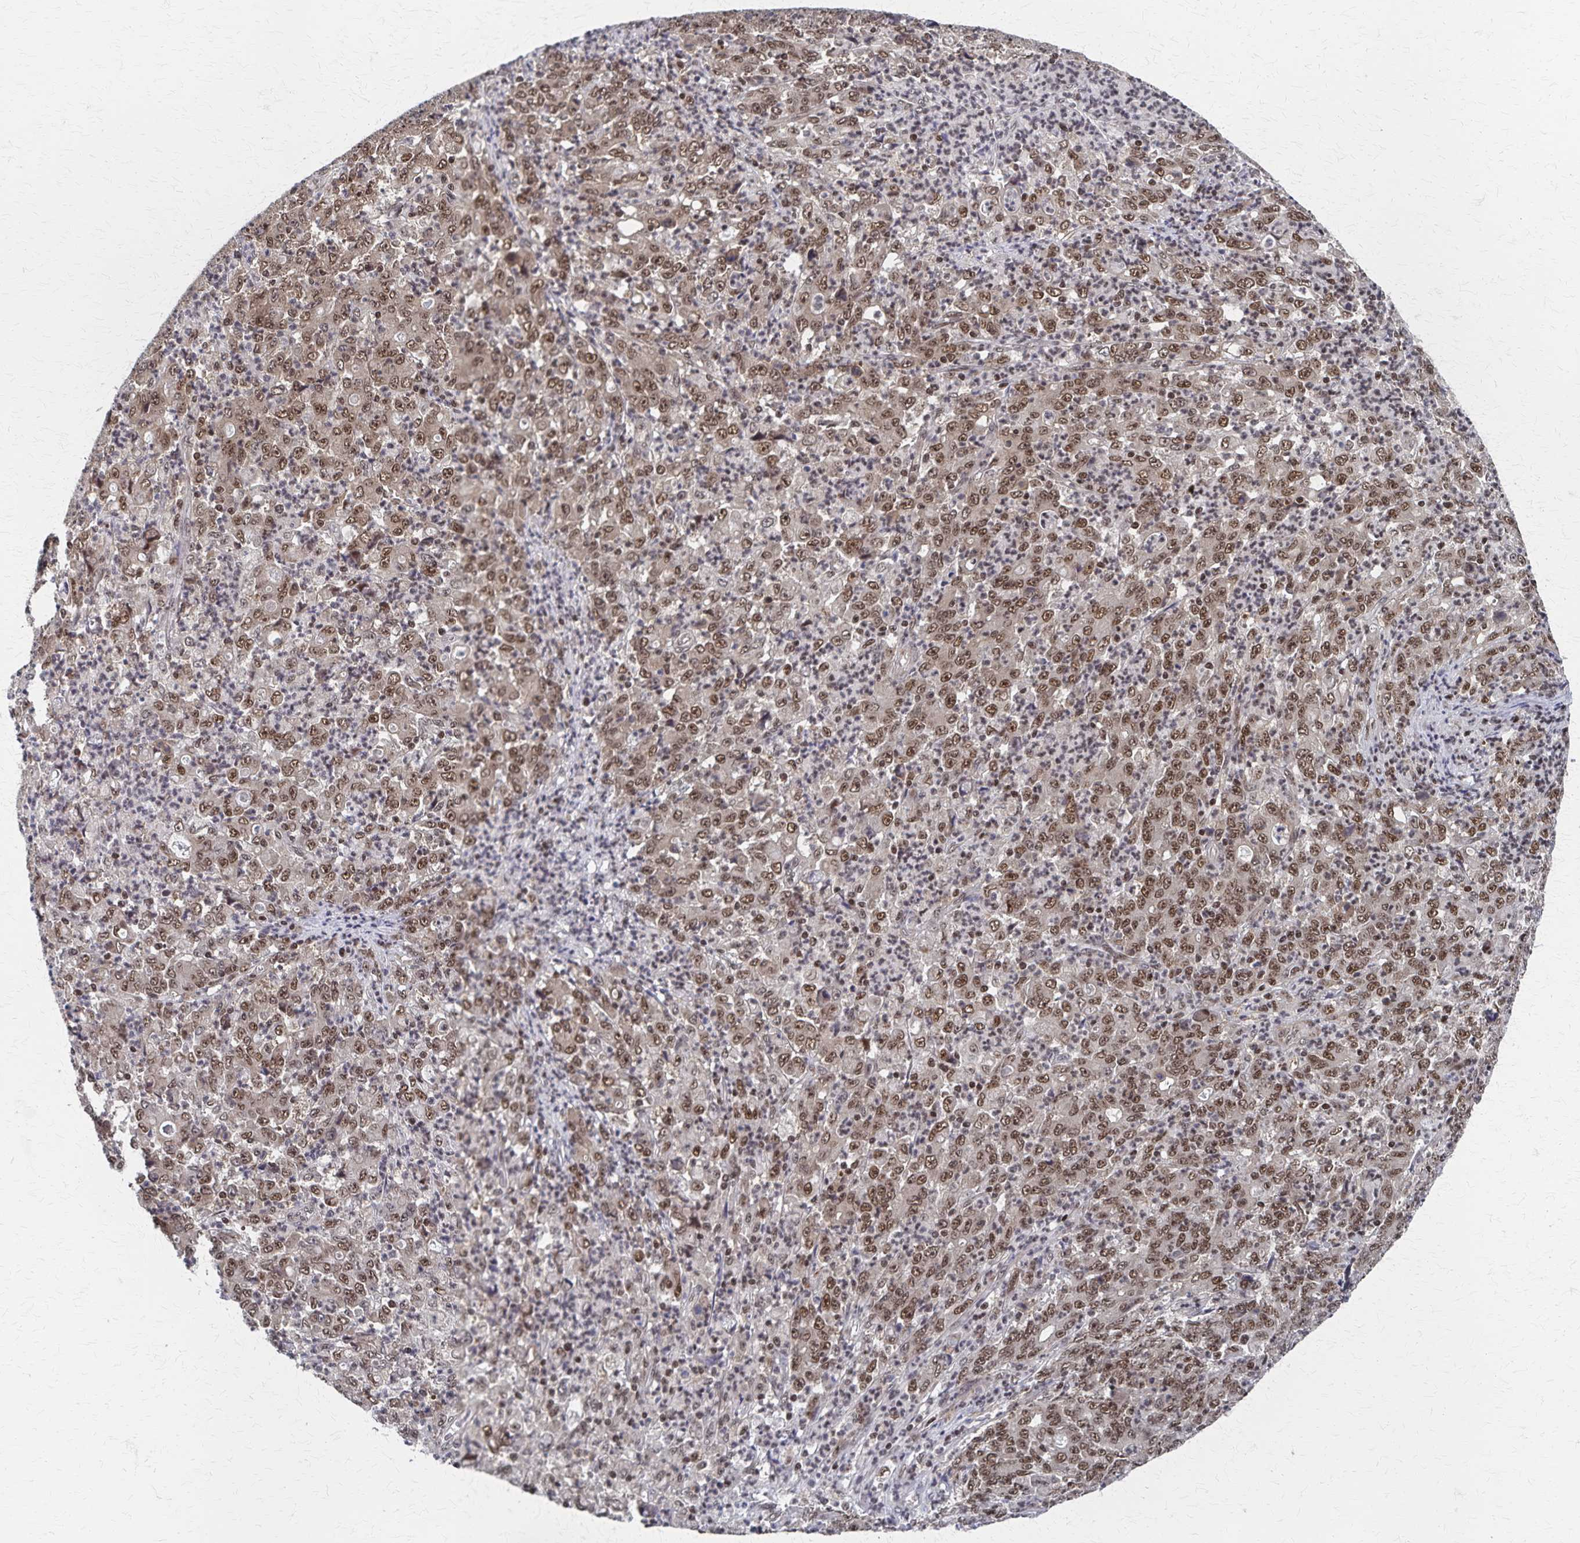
{"staining": {"intensity": "moderate", "quantity": ">75%", "location": "nuclear"}, "tissue": "stomach cancer", "cell_type": "Tumor cells", "image_type": "cancer", "snomed": [{"axis": "morphology", "description": "Adenocarcinoma, NOS"}, {"axis": "topography", "description": "Stomach, lower"}], "caption": "Protein expression analysis of human stomach adenocarcinoma reveals moderate nuclear staining in approximately >75% of tumor cells.", "gene": "GTF2B", "patient": {"sex": "female", "age": 71}}